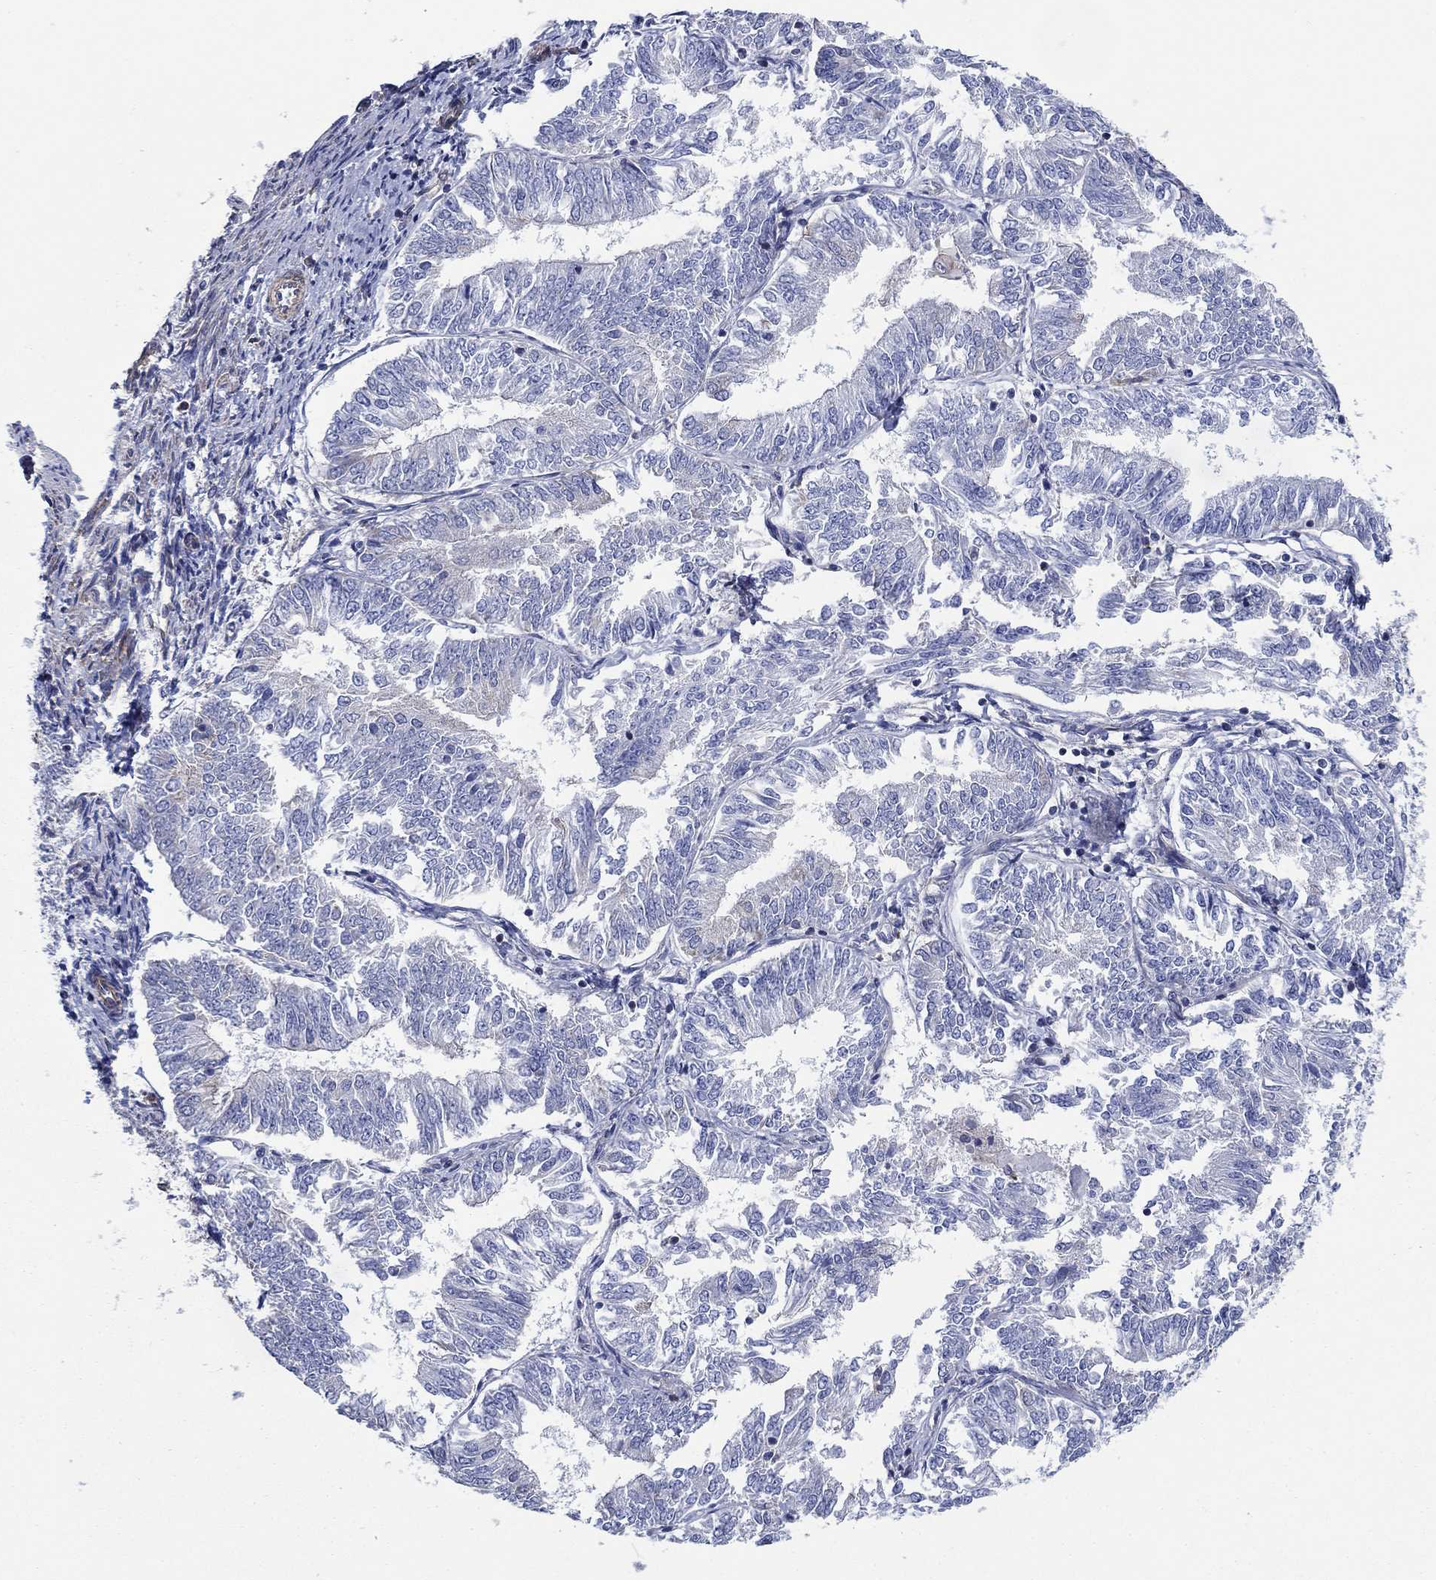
{"staining": {"intensity": "negative", "quantity": "none", "location": "none"}, "tissue": "endometrial cancer", "cell_type": "Tumor cells", "image_type": "cancer", "snomed": [{"axis": "morphology", "description": "Adenocarcinoma, NOS"}, {"axis": "topography", "description": "Endometrium"}], "caption": "This is an IHC micrograph of human adenocarcinoma (endometrial). There is no expression in tumor cells.", "gene": "FMN1", "patient": {"sex": "female", "age": 58}}